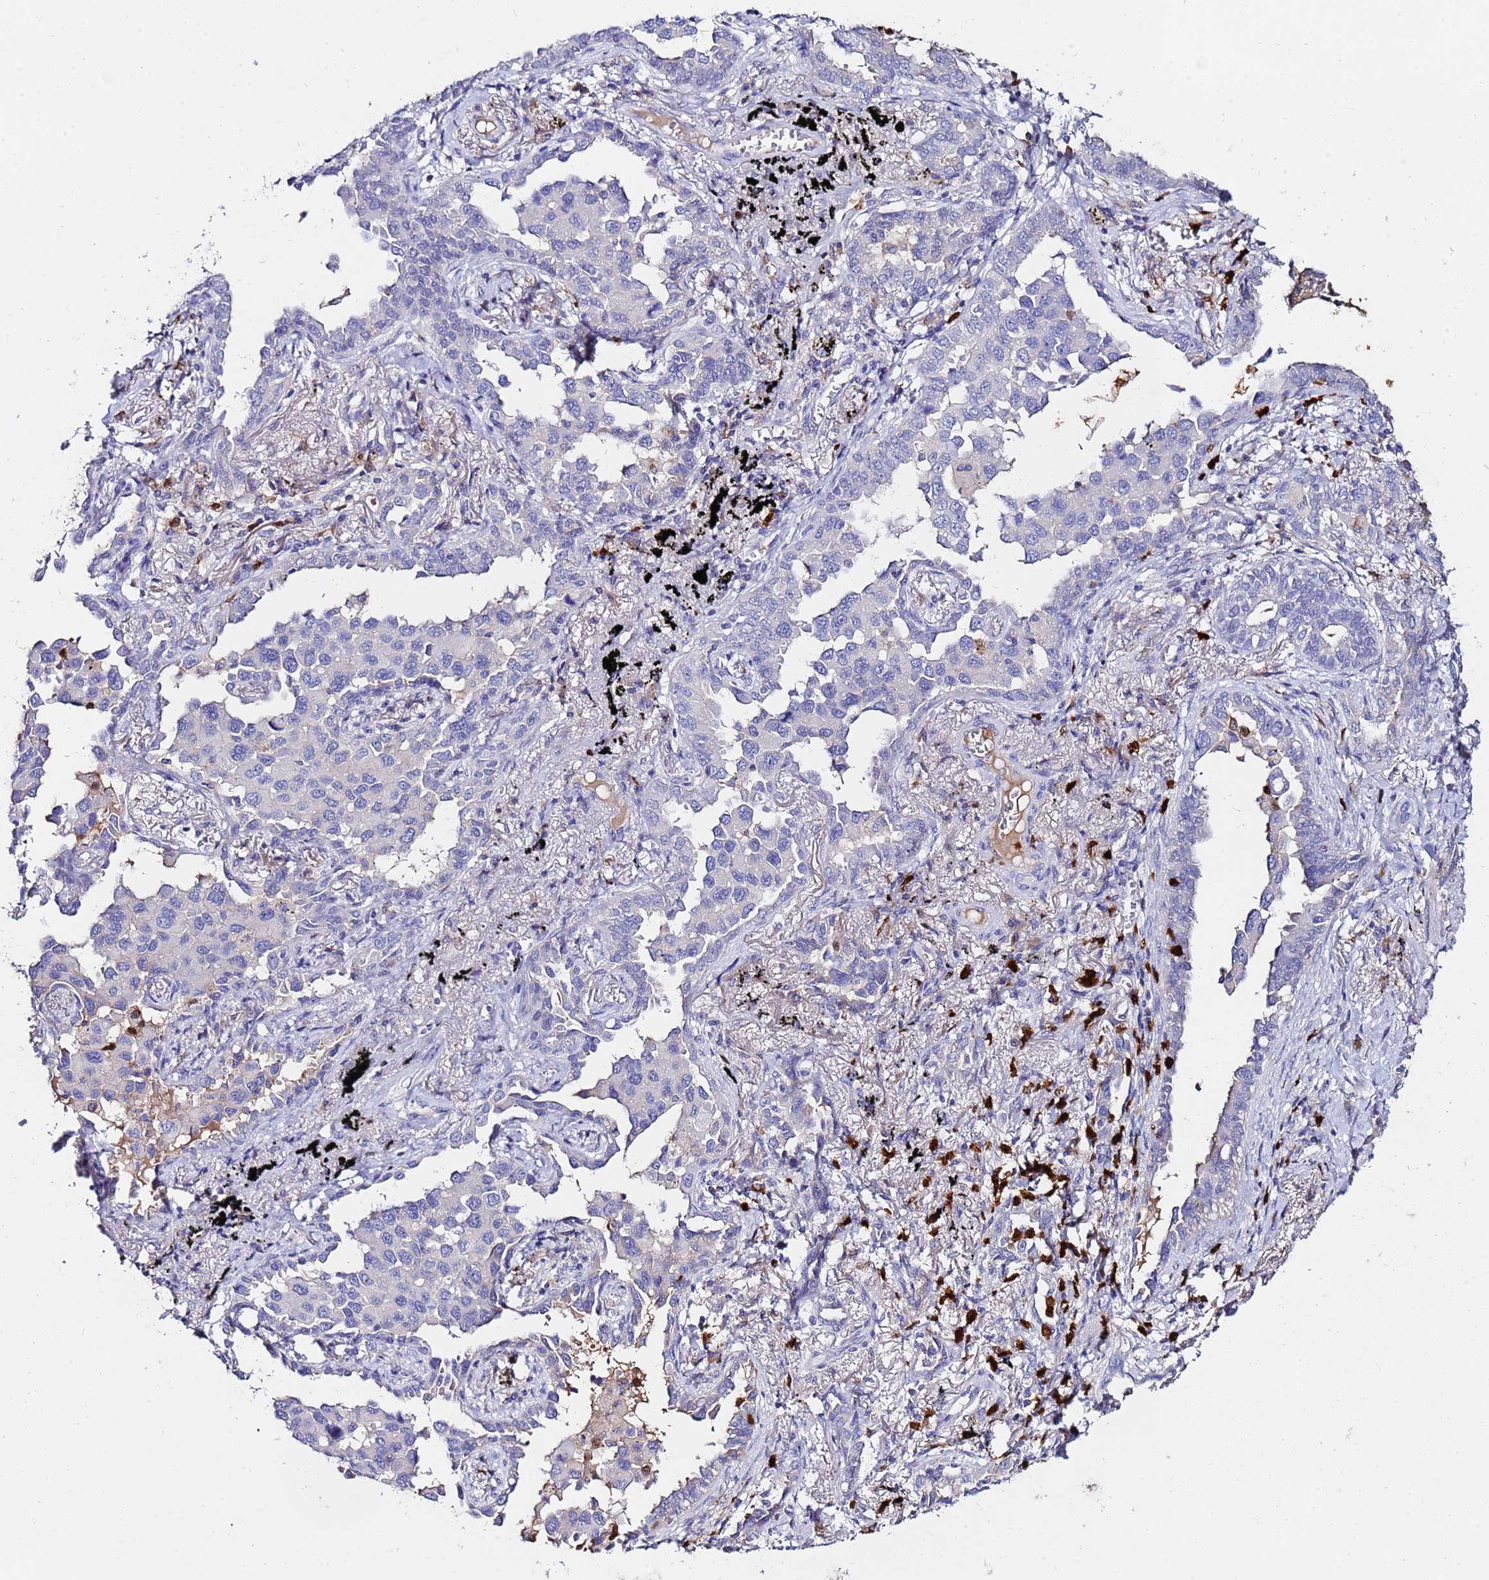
{"staining": {"intensity": "negative", "quantity": "none", "location": "none"}, "tissue": "lung cancer", "cell_type": "Tumor cells", "image_type": "cancer", "snomed": [{"axis": "morphology", "description": "Adenocarcinoma, NOS"}, {"axis": "topography", "description": "Lung"}], "caption": "Tumor cells show no significant protein staining in lung cancer.", "gene": "TUBAL3", "patient": {"sex": "male", "age": 67}}